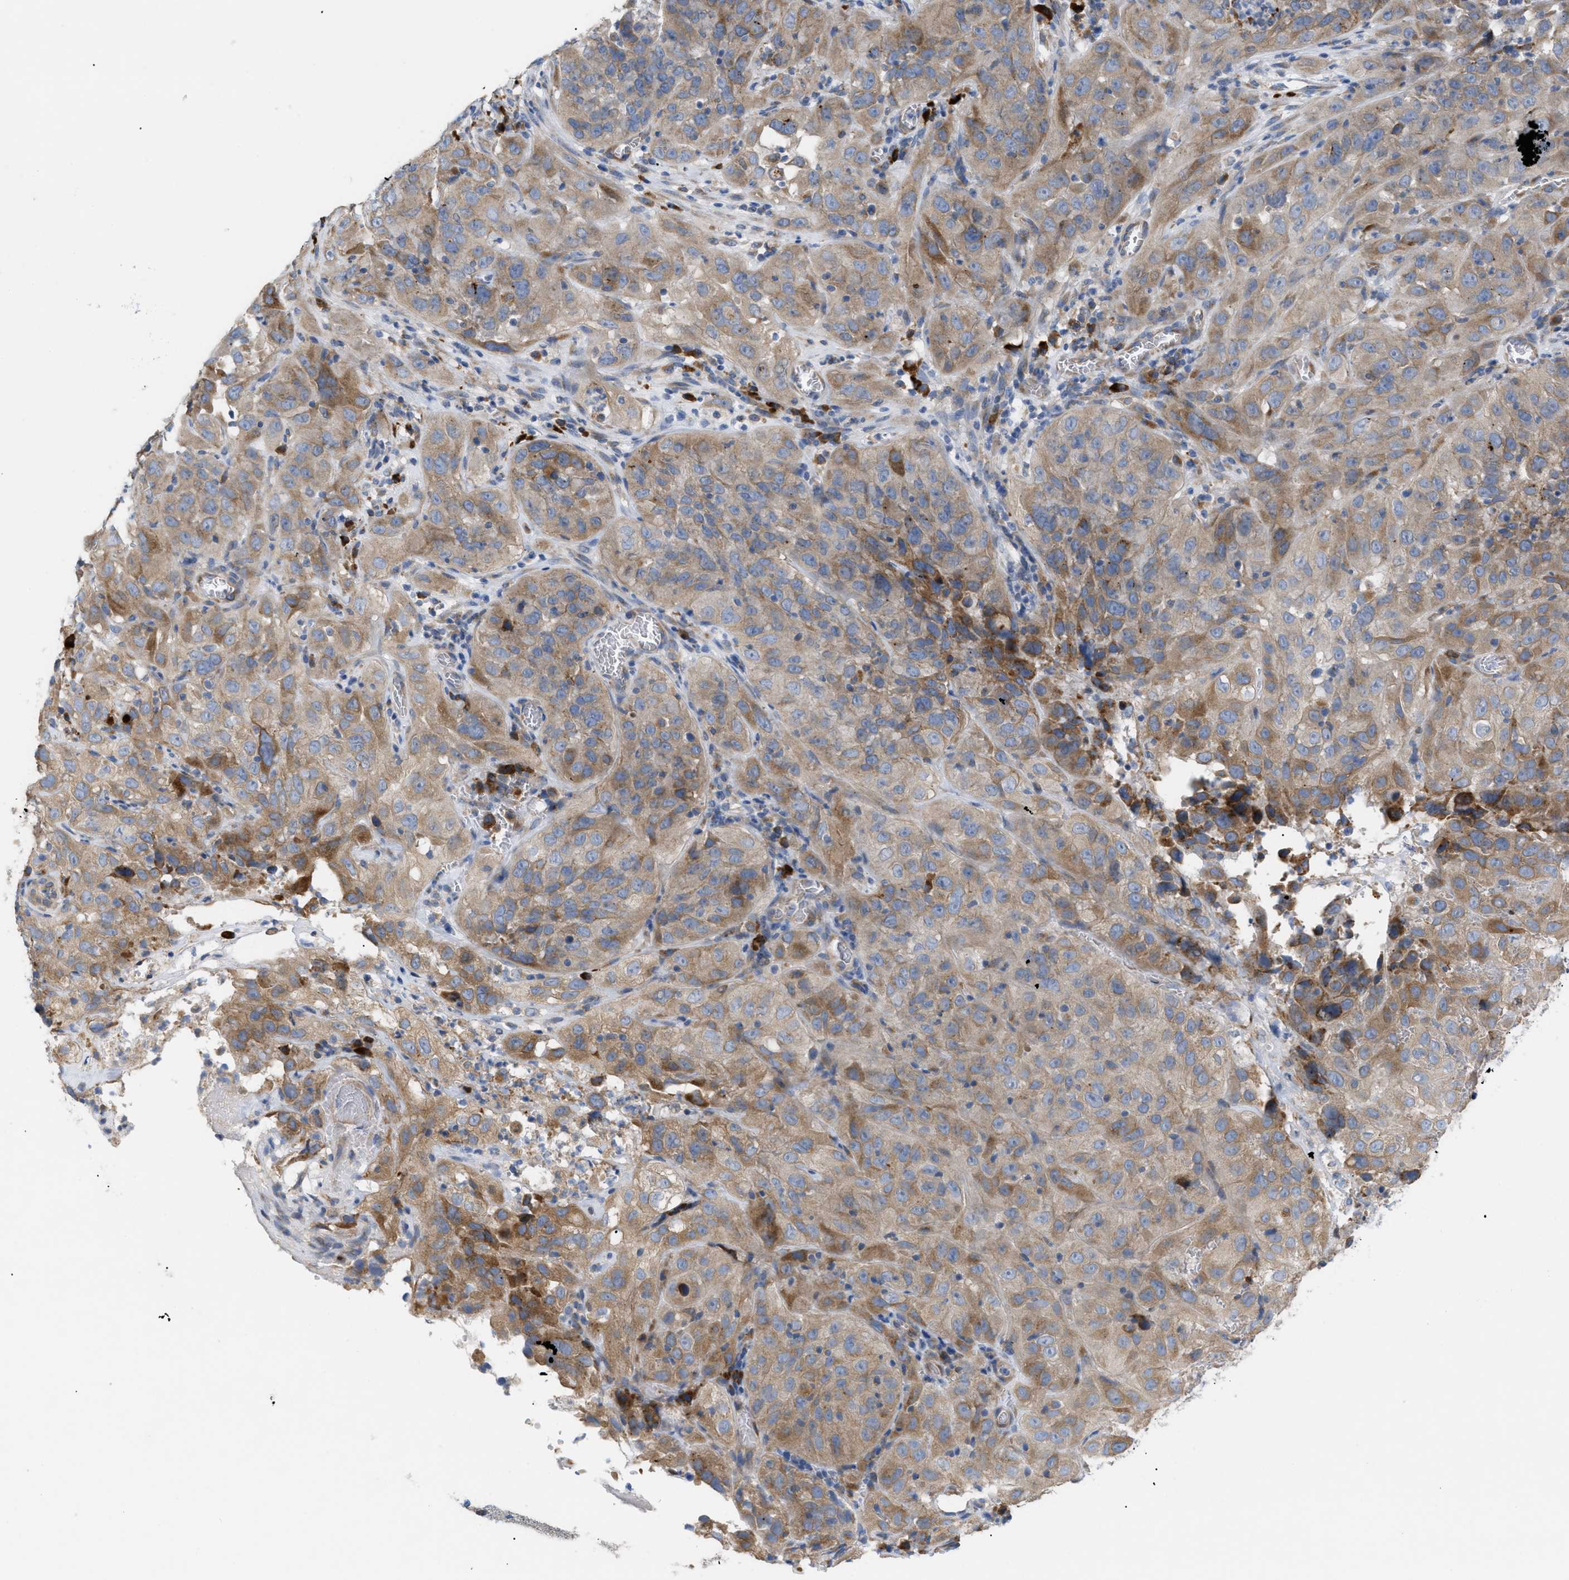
{"staining": {"intensity": "moderate", "quantity": ">75%", "location": "cytoplasmic/membranous"}, "tissue": "cervical cancer", "cell_type": "Tumor cells", "image_type": "cancer", "snomed": [{"axis": "morphology", "description": "Squamous cell carcinoma, NOS"}, {"axis": "topography", "description": "Cervix"}], "caption": "Cervical squamous cell carcinoma stained with a brown dye demonstrates moderate cytoplasmic/membranous positive positivity in approximately >75% of tumor cells.", "gene": "SLC50A1", "patient": {"sex": "female", "age": 32}}